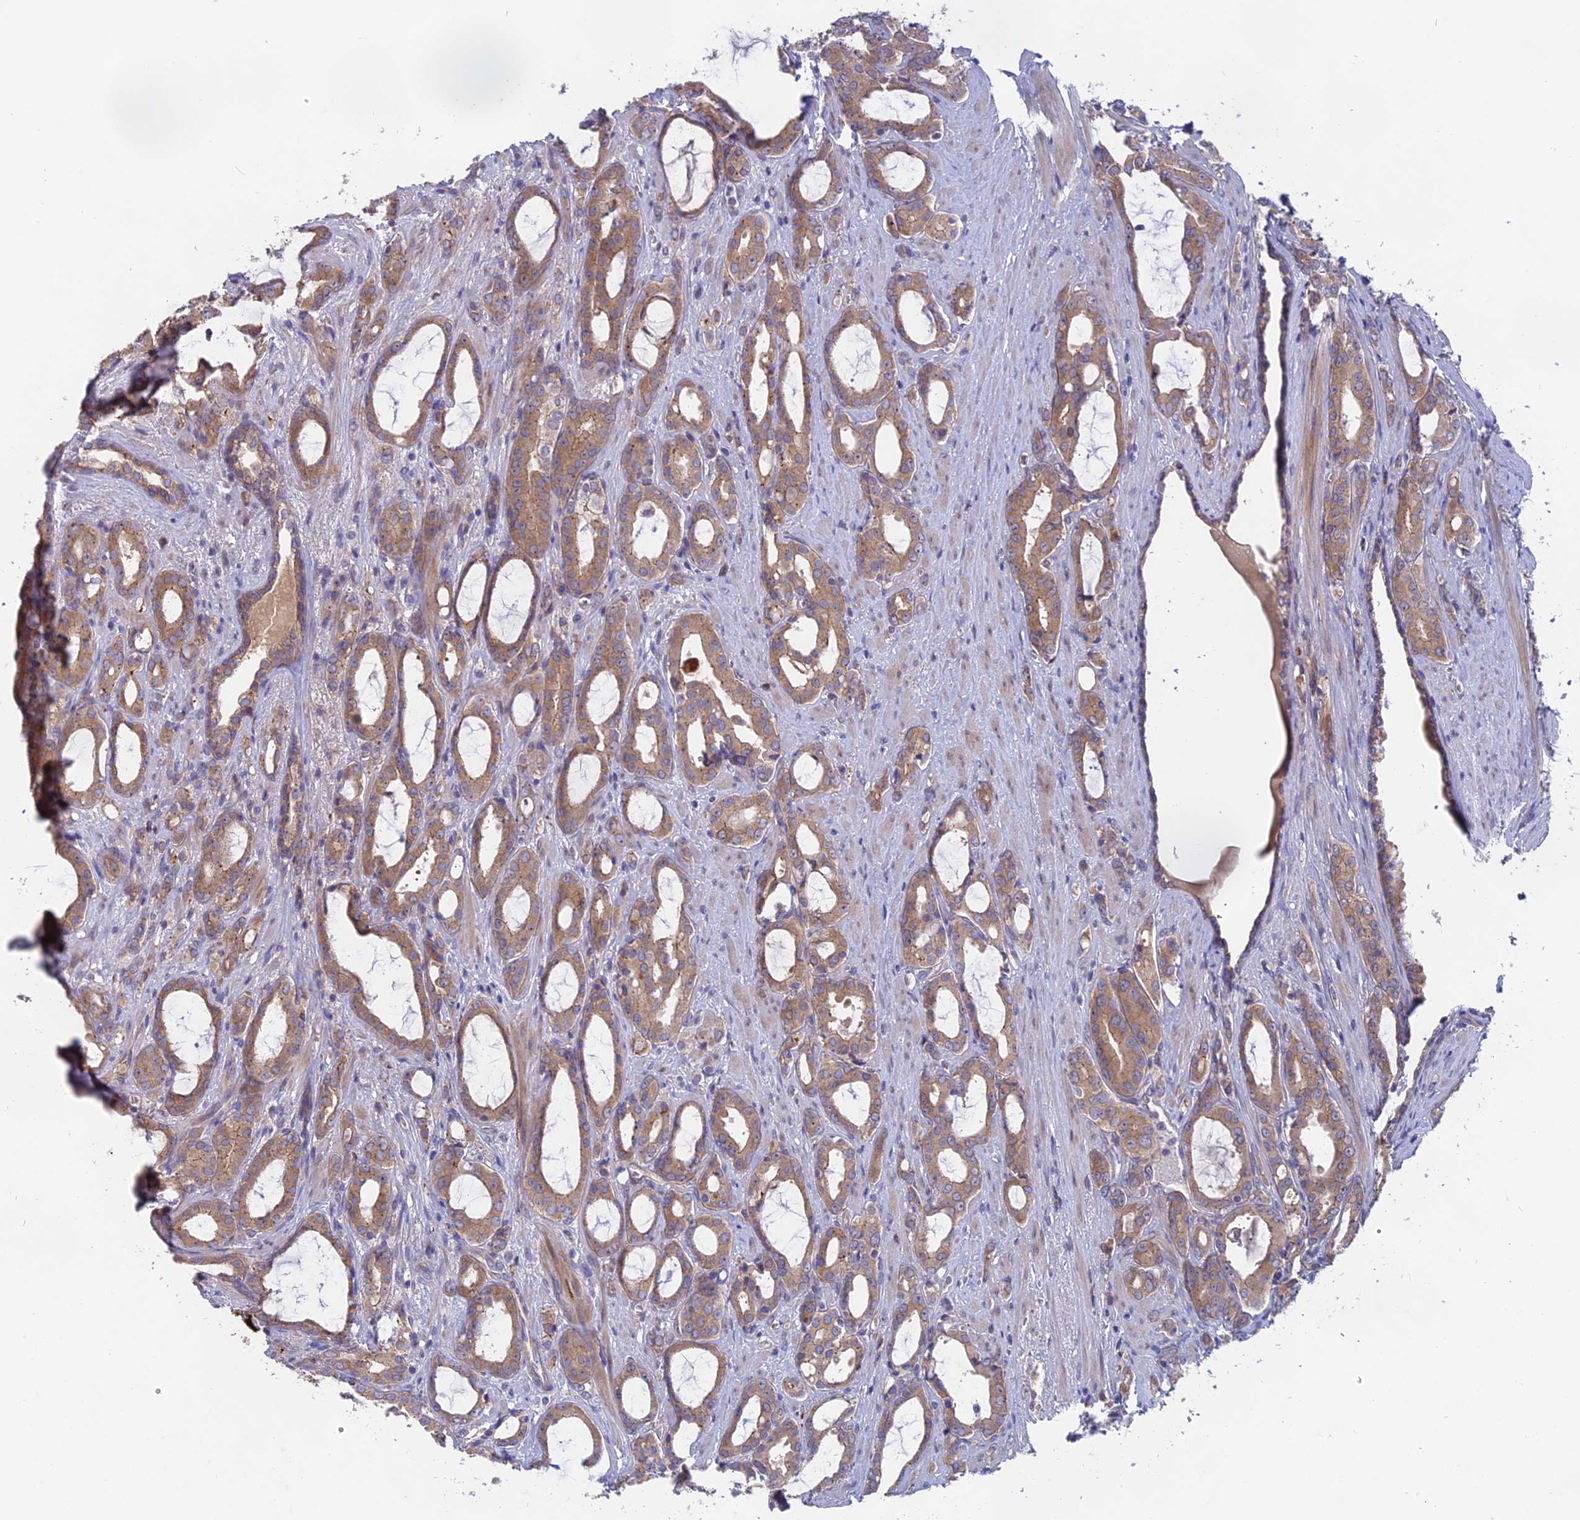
{"staining": {"intensity": "moderate", "quantity": ">75%", "location": "cytoplasmic/membranous"}, "tissue": "prostate cancer", "cell_type": "Tumor cells", "image_type": "cancer", "snomed": [{"axis": "morphology", "description": "Adenocarcinoma, High grade"}, {"axis": "topography", "description": "Prostate"}], "caption": "Moderate cytoplasmic/membranous protein expression is seen in about >75% of tumor cells in prostate adenocarcinoma (high-grade).", "gene": "TENT4B", "patient": {"sex": "male", "age": 72}}